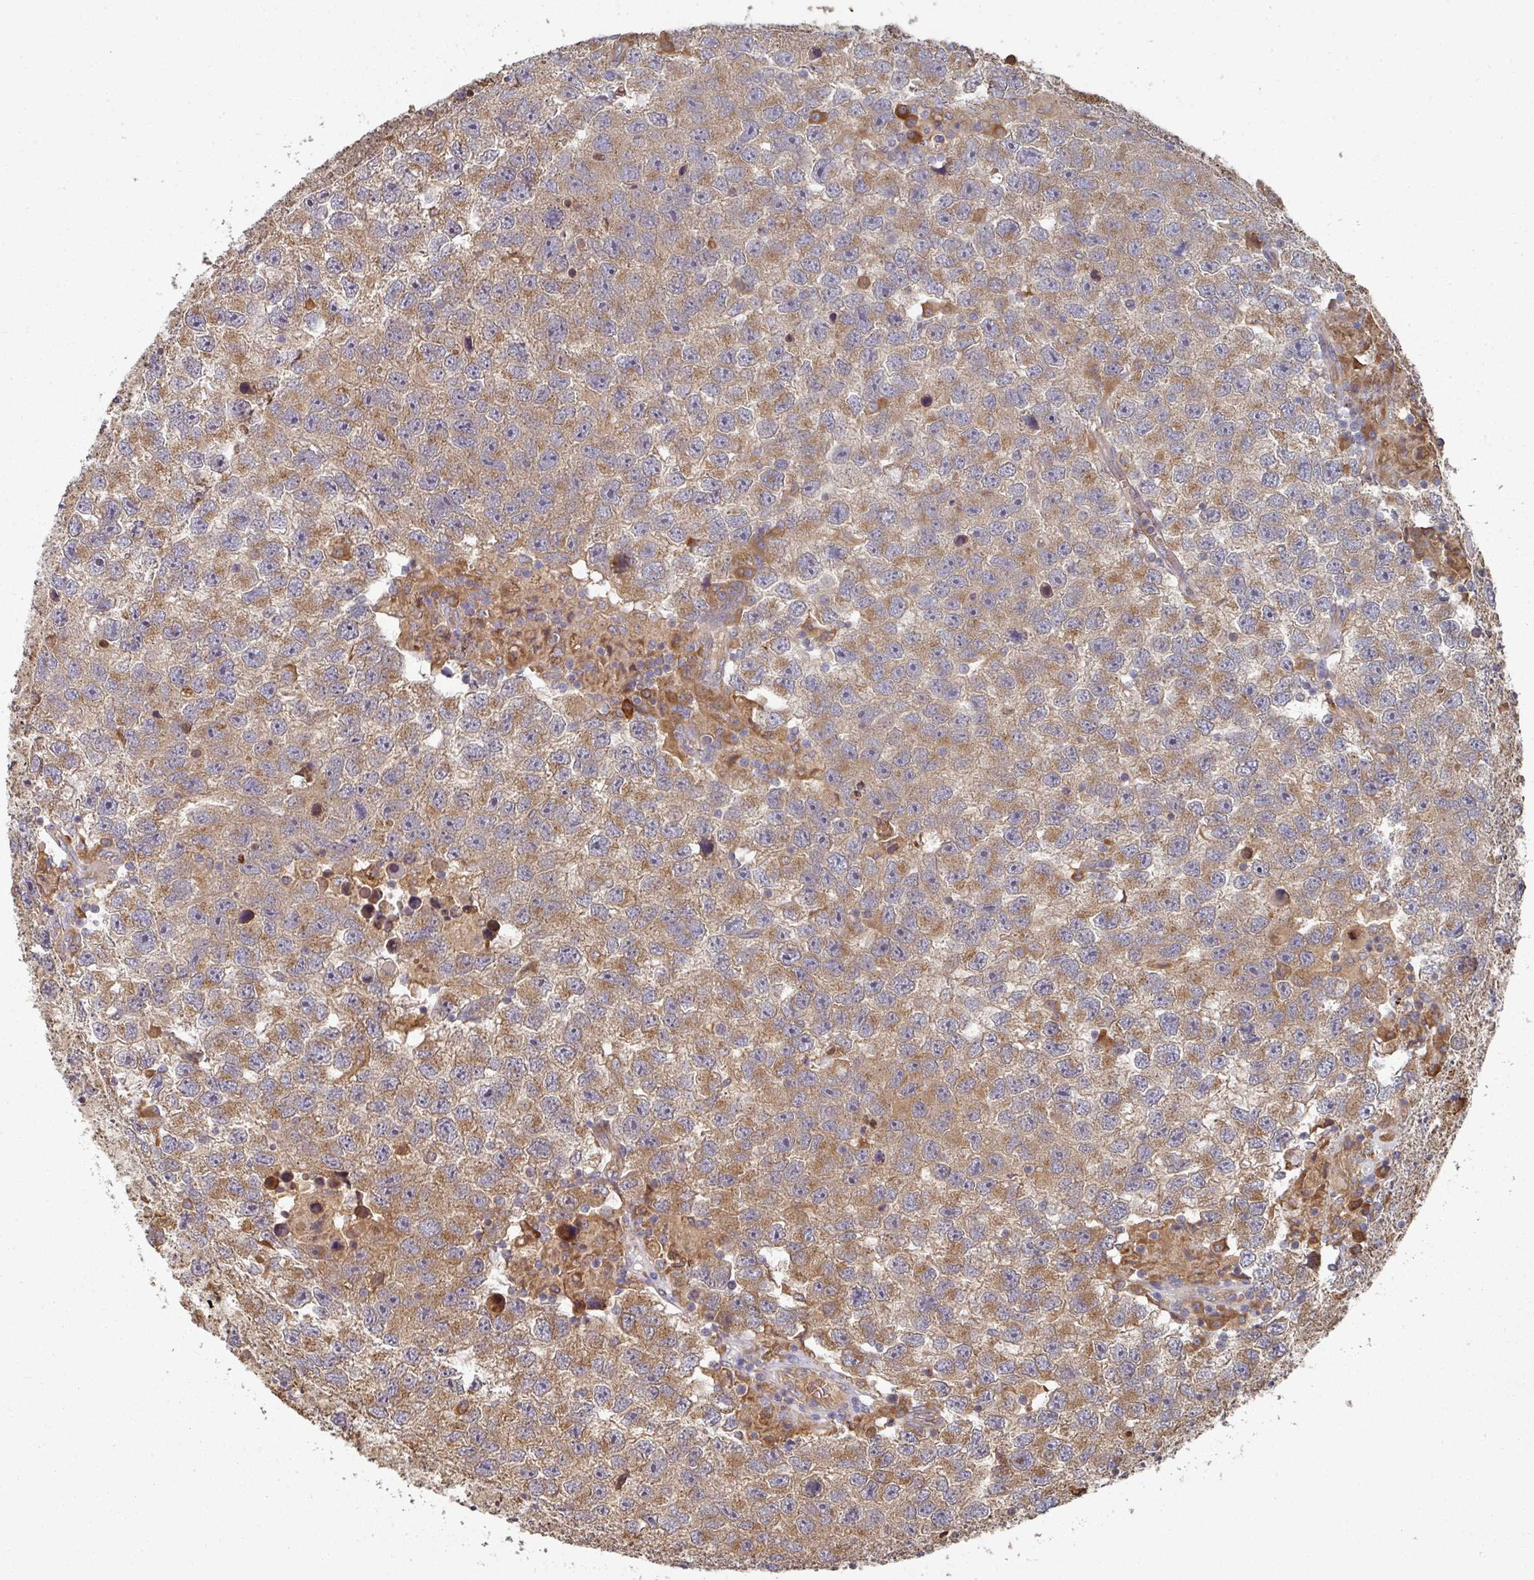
{"staining": {"intensity": "moderate", "quantity": ">75%", "location": "cytoplasmic/membranous"}, "tissue": "testis cancer", "cell_type": "Tumor cells", "image_type": "cancer", "snomed": [{"axis": "morphology", "description": "Seminoma, NOS"}, {"axis": "topography", "description": "Testis"}], "caption": "Moderate cytoplasmic/membranous protein expression is present in about >75% of tumor cells in seminoma (testis). (brown staining indicates protein expression, while blue staining denotes nuclei).", "gene": "EDEM2", "patient": {"sex": "male", "age": 26}}